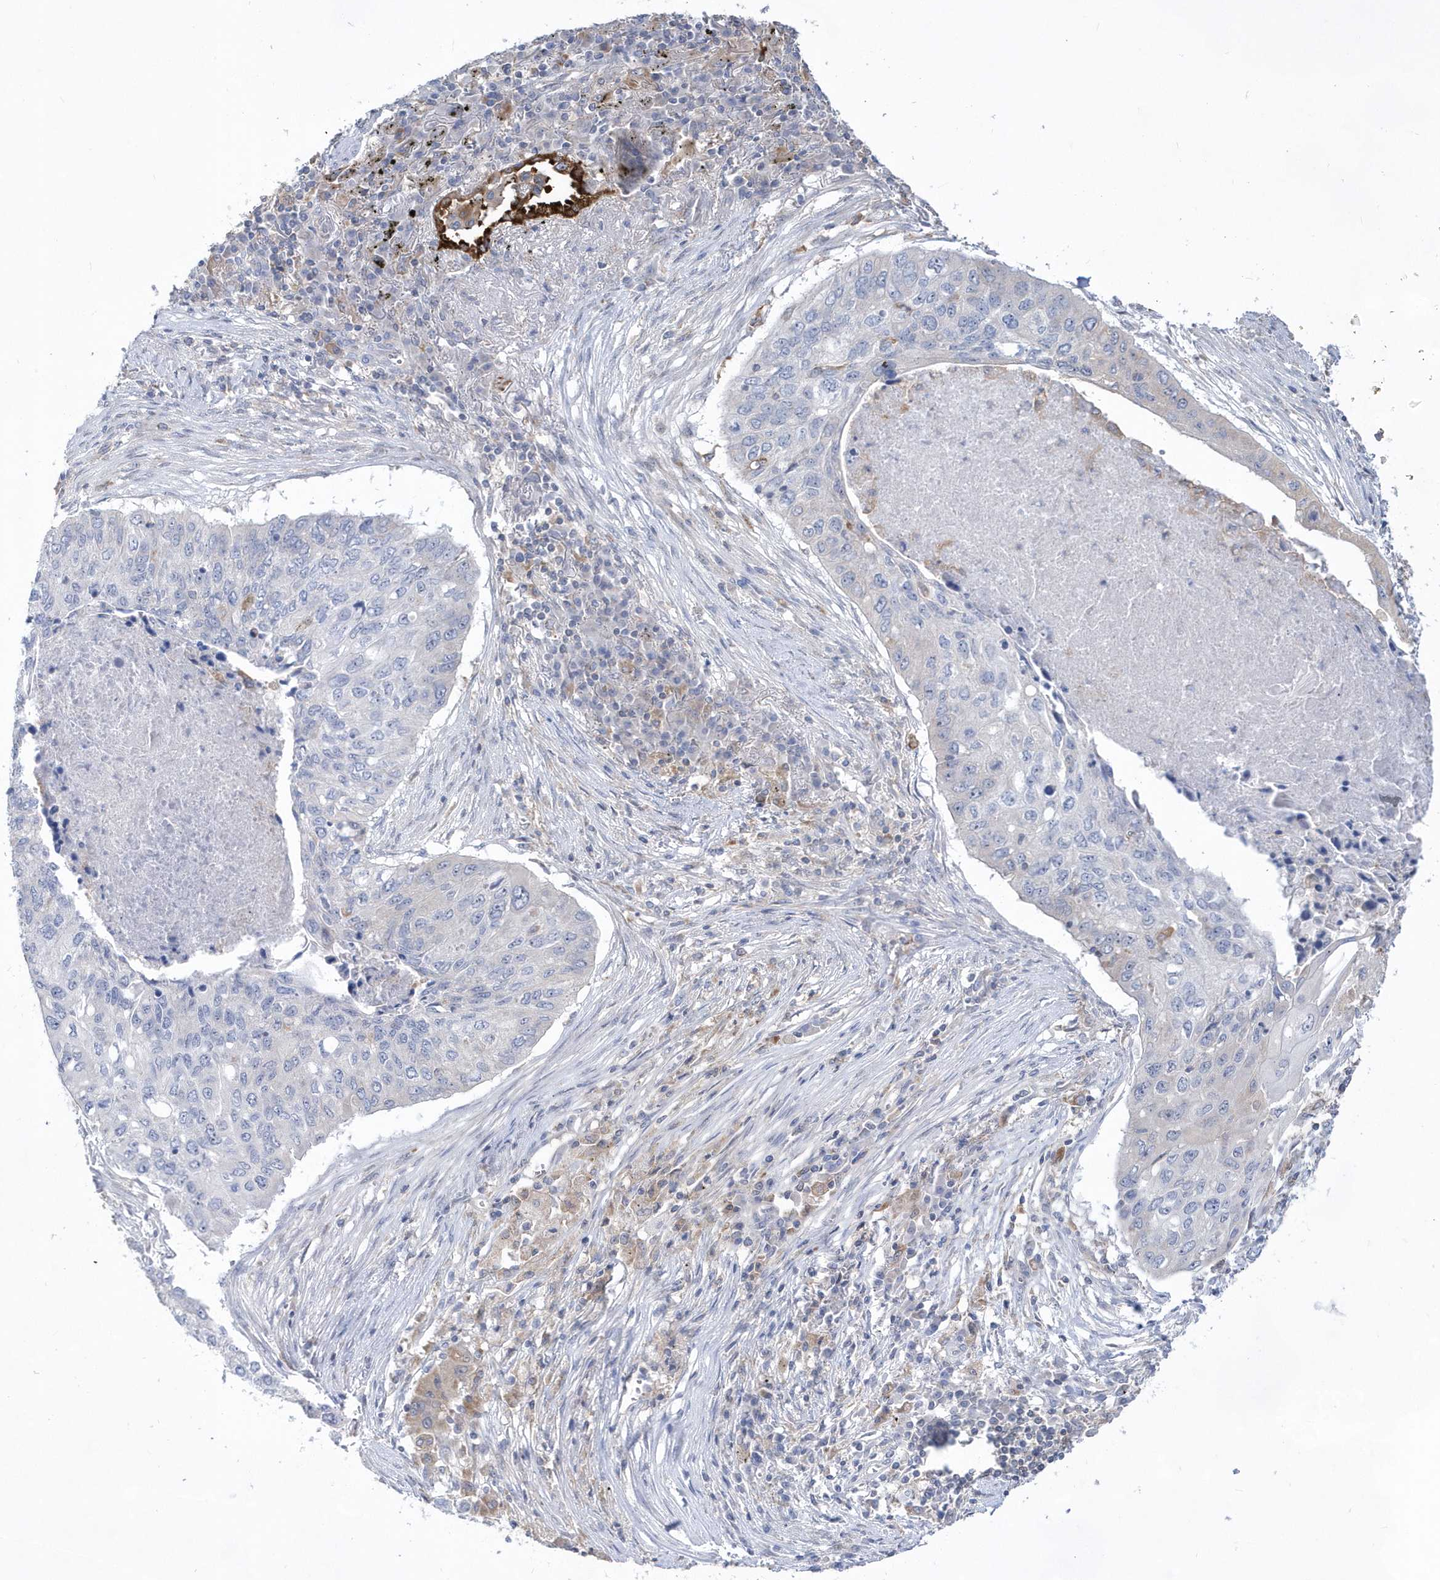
{"staining": {"intensity": "negative", "quantity": "none", "location": "none"}, "tissue": "lung cancer", "cell_type": "Tumor cells", "image_type": "cancer", "snomed": [{"axis": "morphology", "description": "Squamous cell carcinoma, NOS"}, {"axis": "topography", "description": "Lung"}], "caption": "High magnification brightfield microscopy of lung squamous cell carcinoma stained with DAB (brown) and counterstained with hematoxylin (blue): tumor cells show no significant positivity.", "gene": "BDH2", "patient": {"sex": "female", "age": 63}}